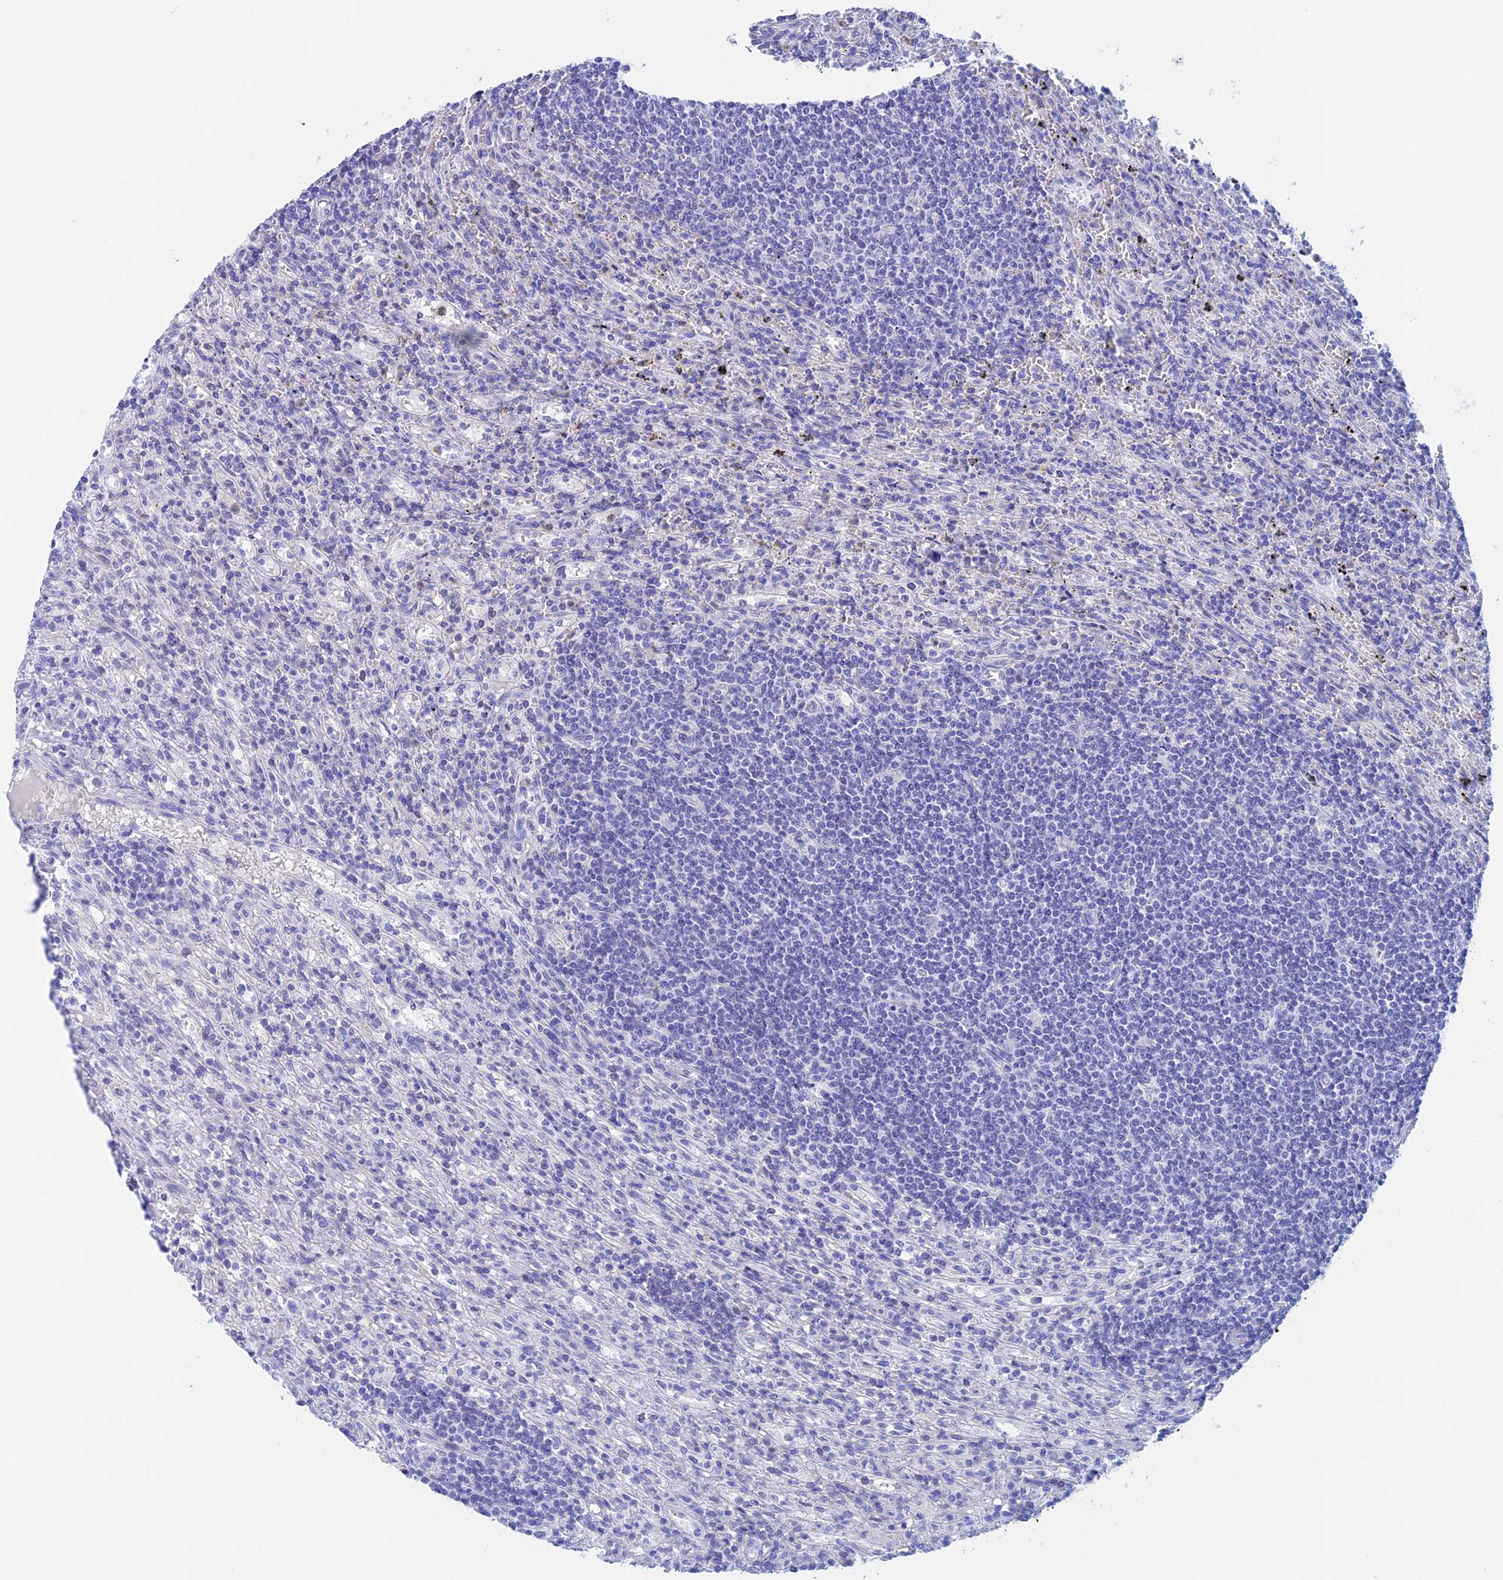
{"staining": {"intensity": "negative", "quantity": "none", "location": "none"}, "tissue": "lymphoma", "cell_type": "Tumor cells", "image_type": "cancer", "snomed": [{"axis": "morphology", "description": "Malignant lymphoma, non-Hodgkin's type, Low grade"}, {"axis": "topography", "description": "Spleen"}], "caption": "Protein analysis of malignant lymphoma, non-Hodgkin's type (low-grade) exhibits no significant positivity in tumor cells. Brightfield microscopy of IHC stained with DAB (3,3'-diaminobenzidine) (brown) and hematoxylin (blue), captured at high magnification.", "gene": "PSMC3IP", "patient": {"sex": "male", "age": 76}}